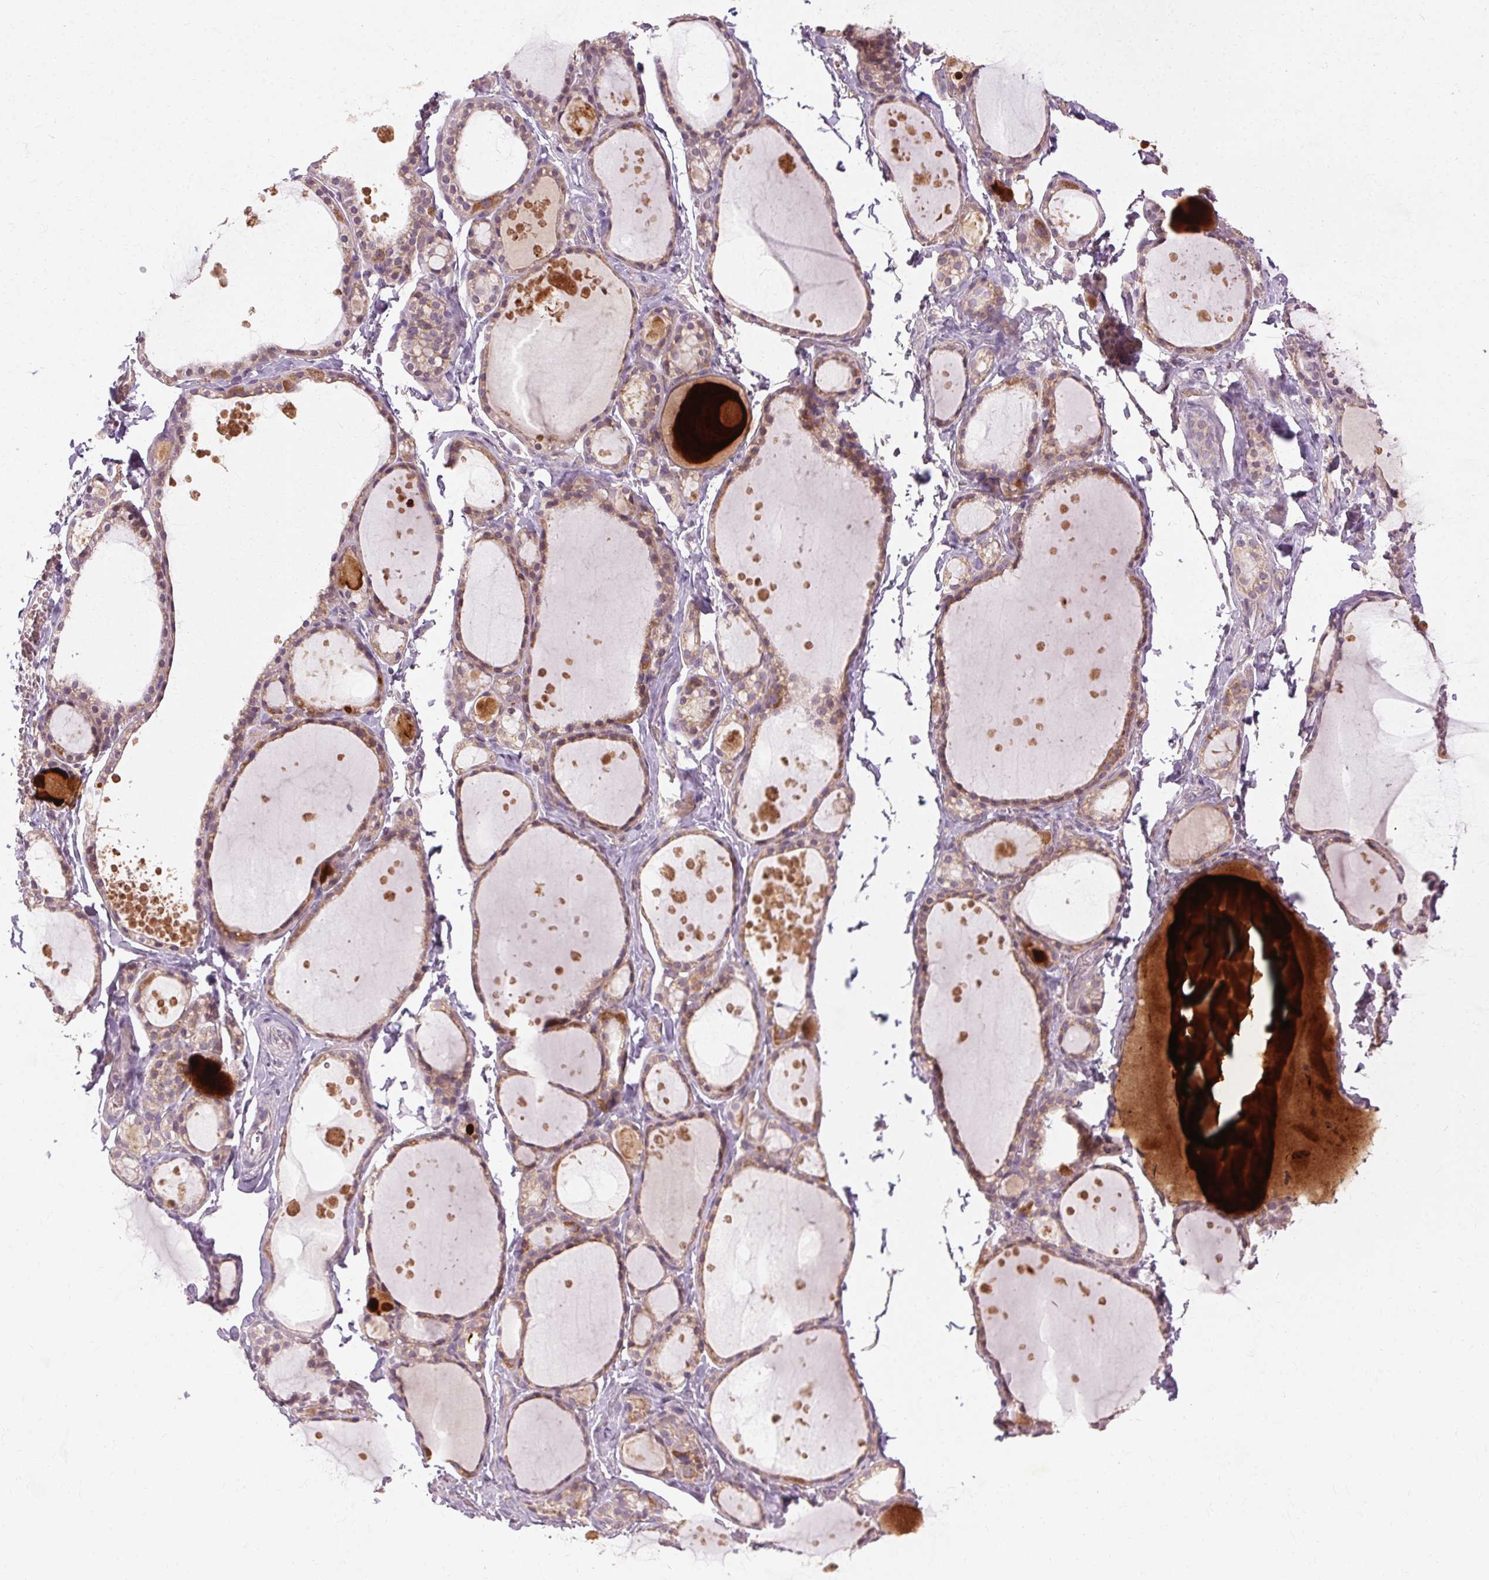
{"staining": {"intensity": "weak", "quantity": ">75%", "location": "cytoplasmic/membranous"}, "tissue": "thyroid gland", "cell_type": "Glandular cells", "image_type": "normal", "snomed": [{"axis": "morphology", "description": "Normal tissue, NOS"}, {"axis": "topography", "description": "Thyroid gland"}], "caption": "This is a photomicrograph of IHC staining of normal thyroid gland, which shows weak positivity in the cytoplasmic/membranous of glandular cells.", "gene": "REP15", "patient": {"sex": "male", "age": 68}}